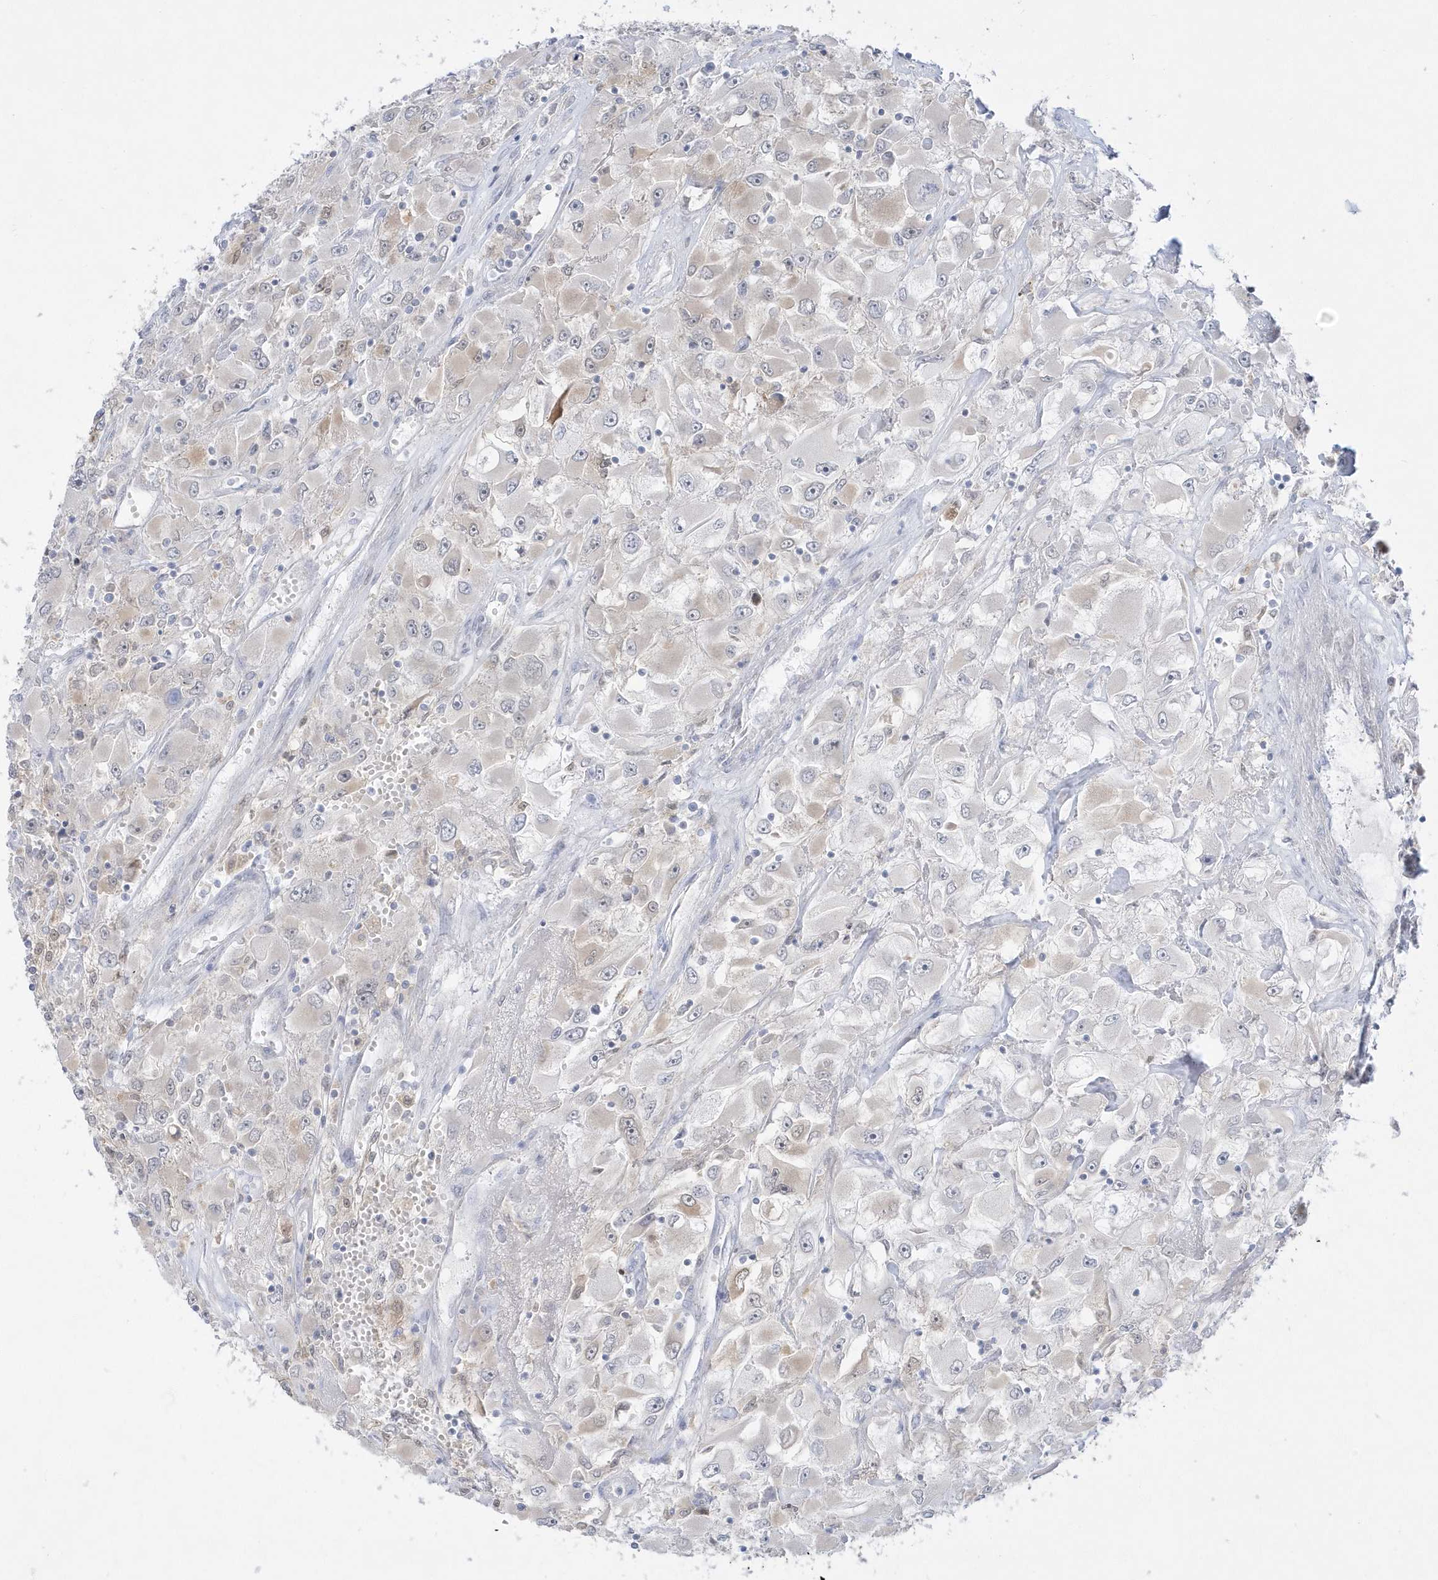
{"staining": {"intensity": "weak", "quantity": "<25%", "location": "cytoplasmic/membranous,nuclear"}, "tissue": "renal cancer", "cell_type": "Tumor cells", "image_type": "cancer", "snomed": [{"axis": "morphology", "description": "Adenocarcinoma, NOS"}, {"axis": "topography", "description": "Kidney"}], "caption": "An image of human renal cancer is negative for staining in tumor cells. (DAB IHC, high magnification).", "gene": "PCBD1", "patient": {"sex": "female", "age": 52}}